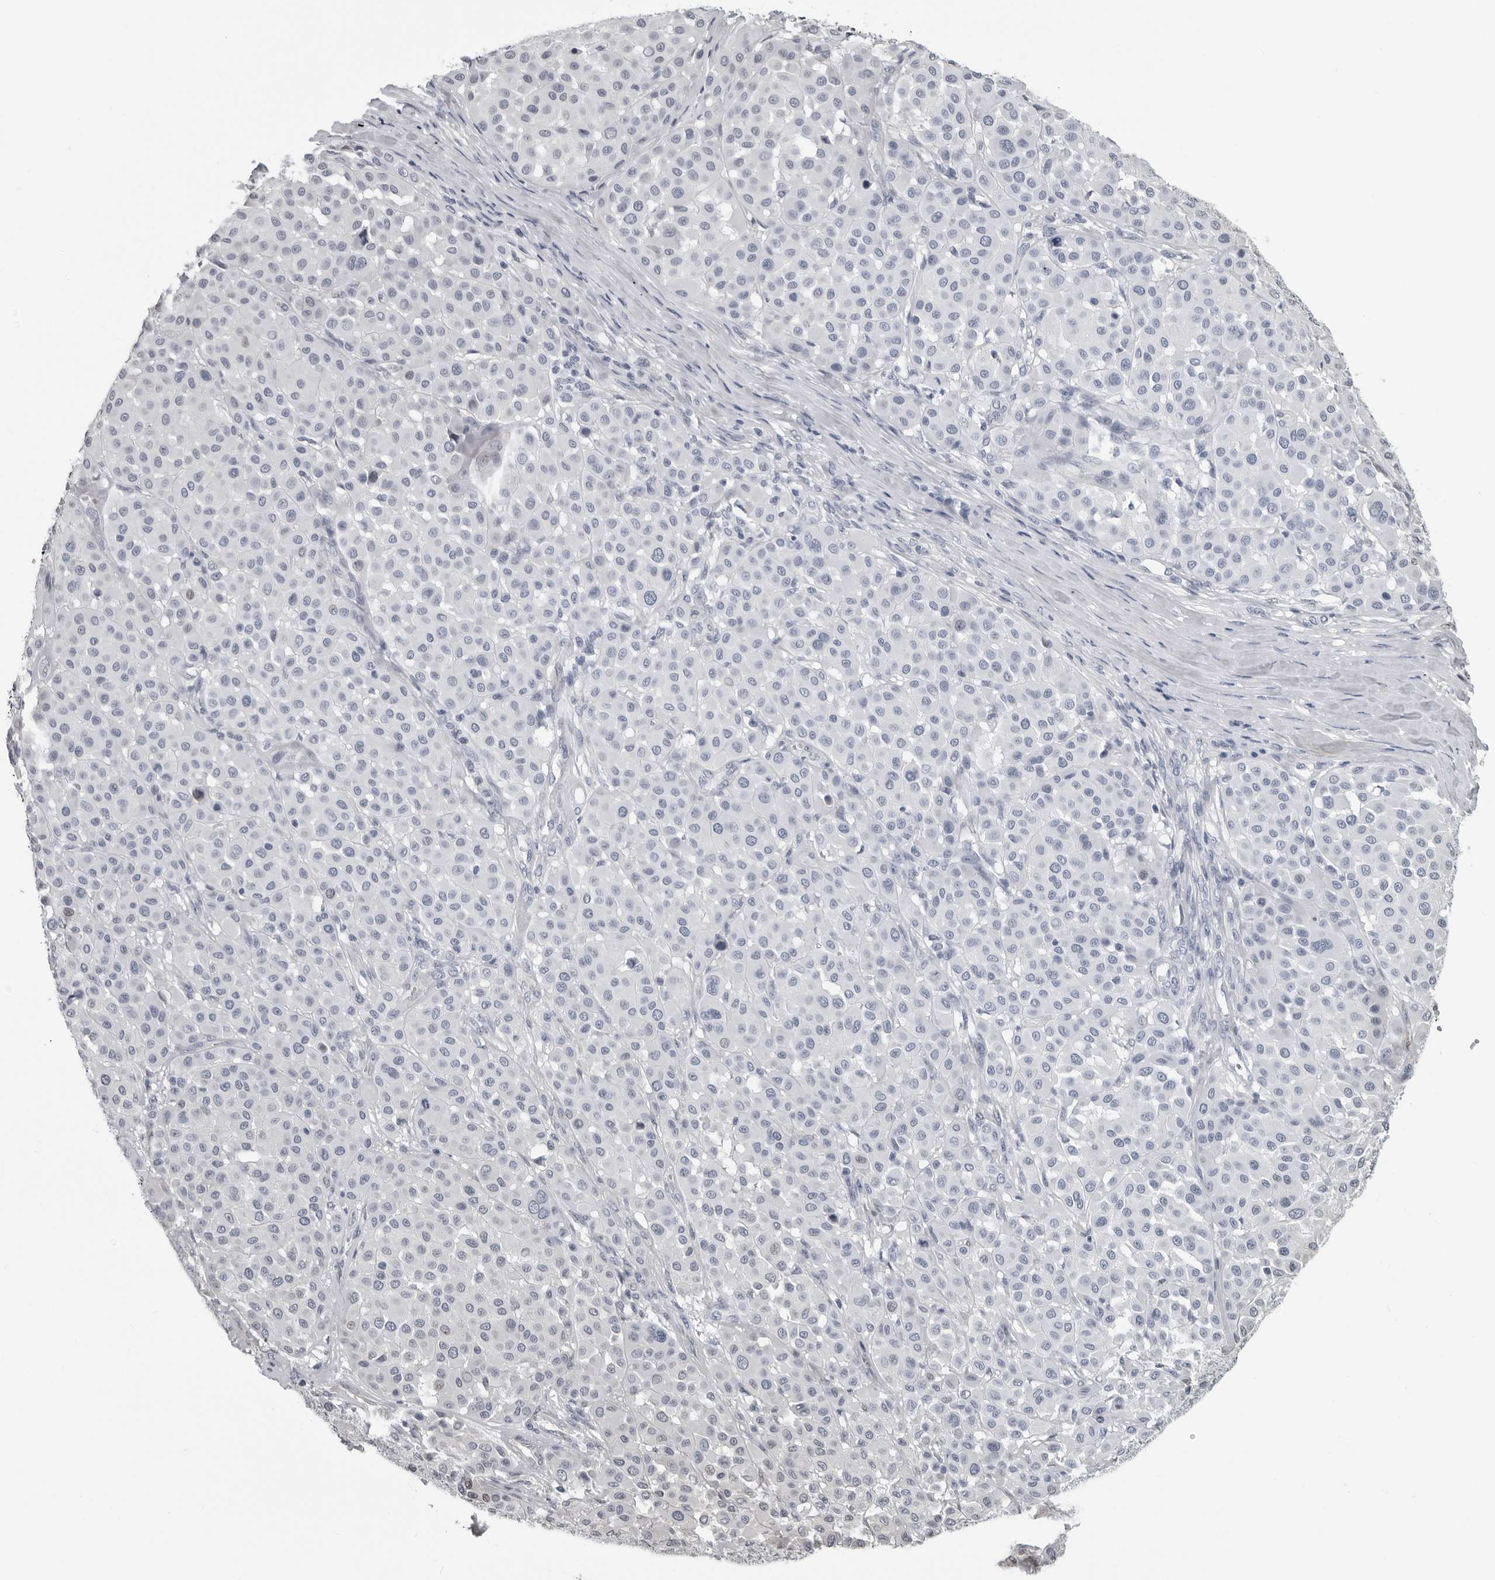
{"staining": {"intensity": "negative", "quantity": "none", "location": "none"}, "tissue": "melanoma", "cell_type": "Tumor cells", "image_type": "cancer", "snomed": [{"axis": "morphology", "description": "Malignant melanoma, Metastatic site"}, {"axis": "topography", "description": "Soft tissue"}], "caption": "Image shows no significant protein staining in tumor cells of malignant melanoma (metastatic site).", "gene": "PRRX2", "patient": {"sex": "male", "age": 41}}